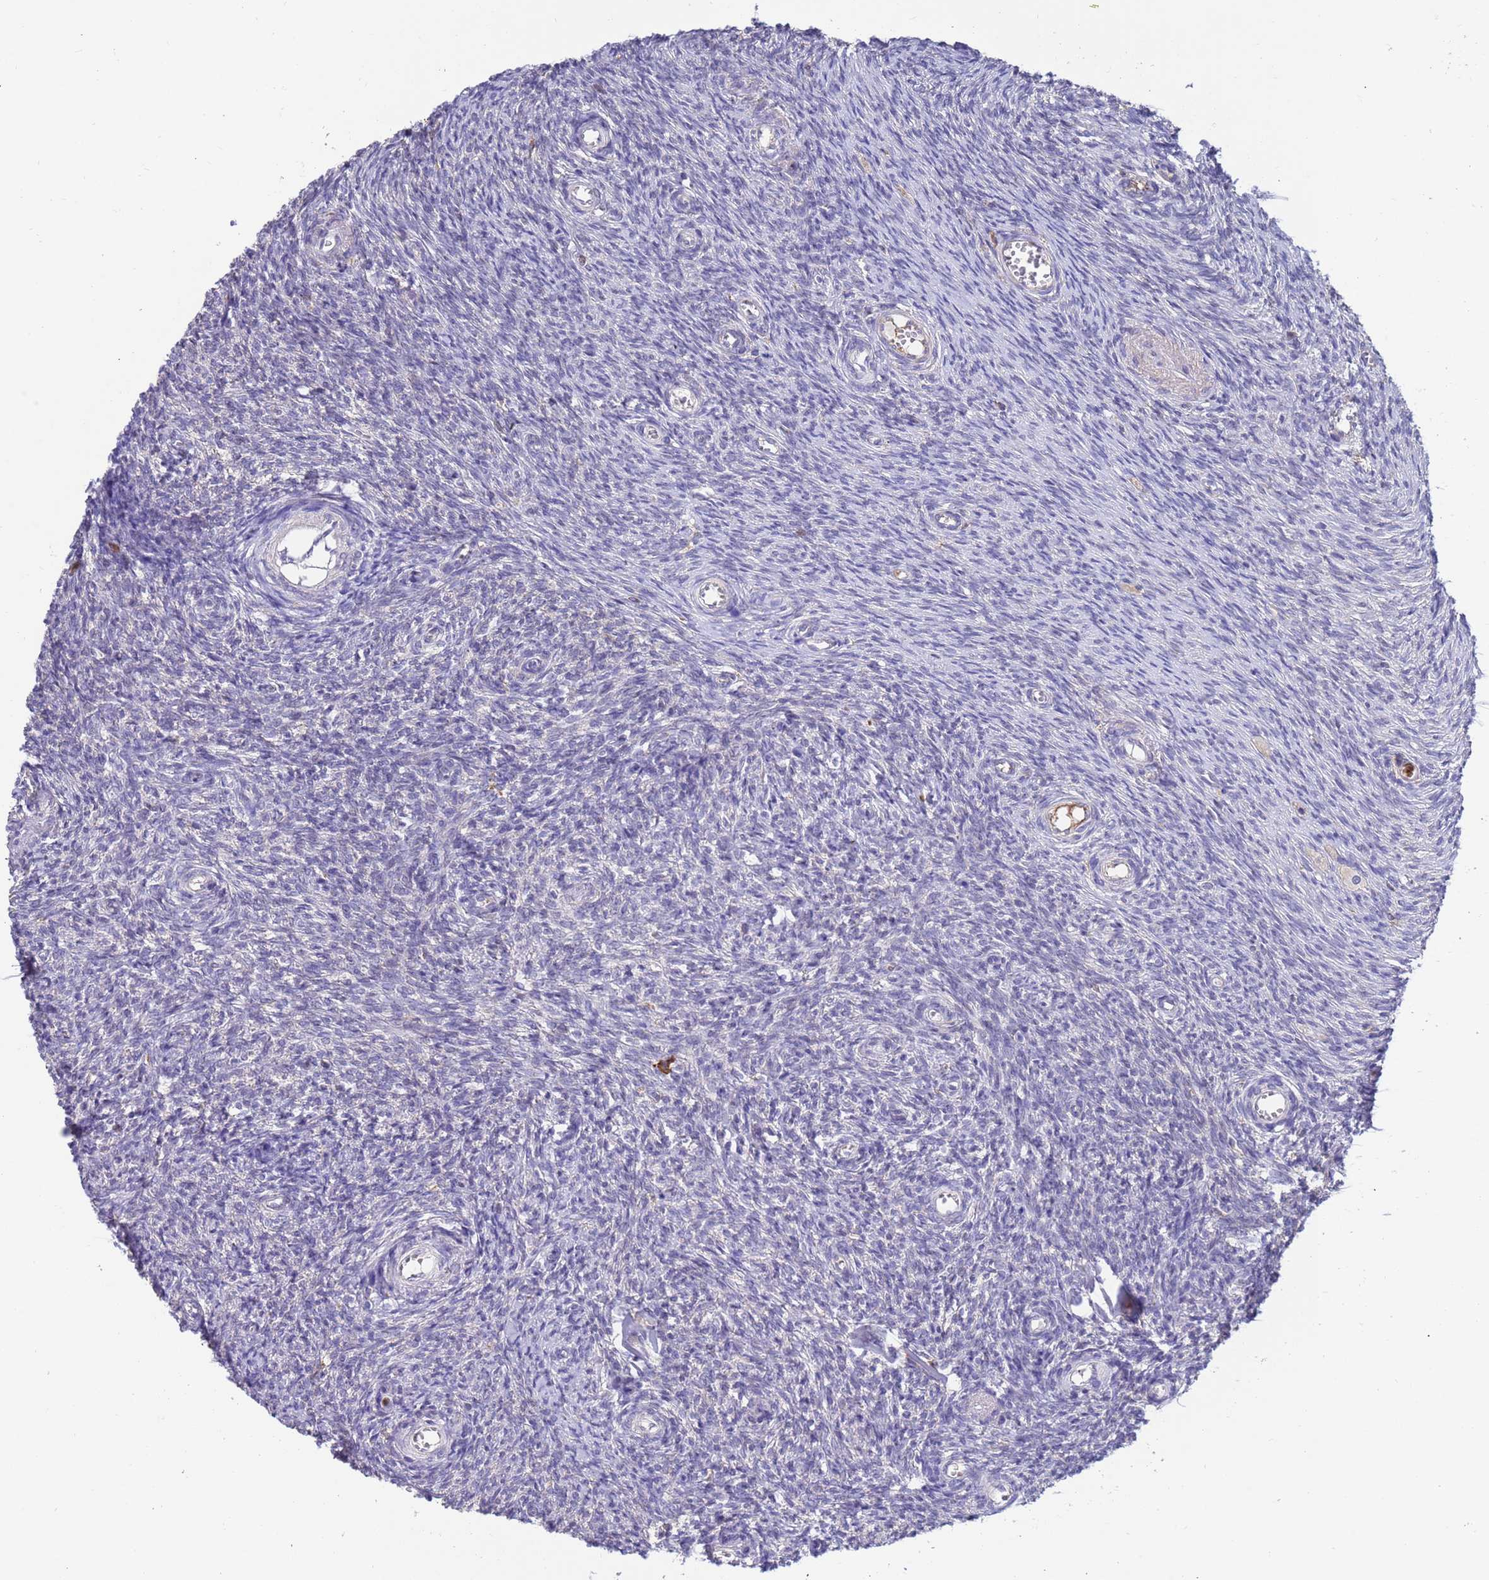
{"staining": {"intensity": "negative", "quantity": "none", "location": "none"}, "tissue": "ovary", "cell_type": "Ovarian stroma cells", "image_type": "normal", "snomed": [{"axis": "morphology", "description": "Normal tissue, NOS"}, {"axis": "topography", "description": "Ovary"}], "caption": "Ovarian stroma cells show no significant staining in normal ovary.", "gene": "AMPD3", "patient": {"sex": "female", "age": 44}}